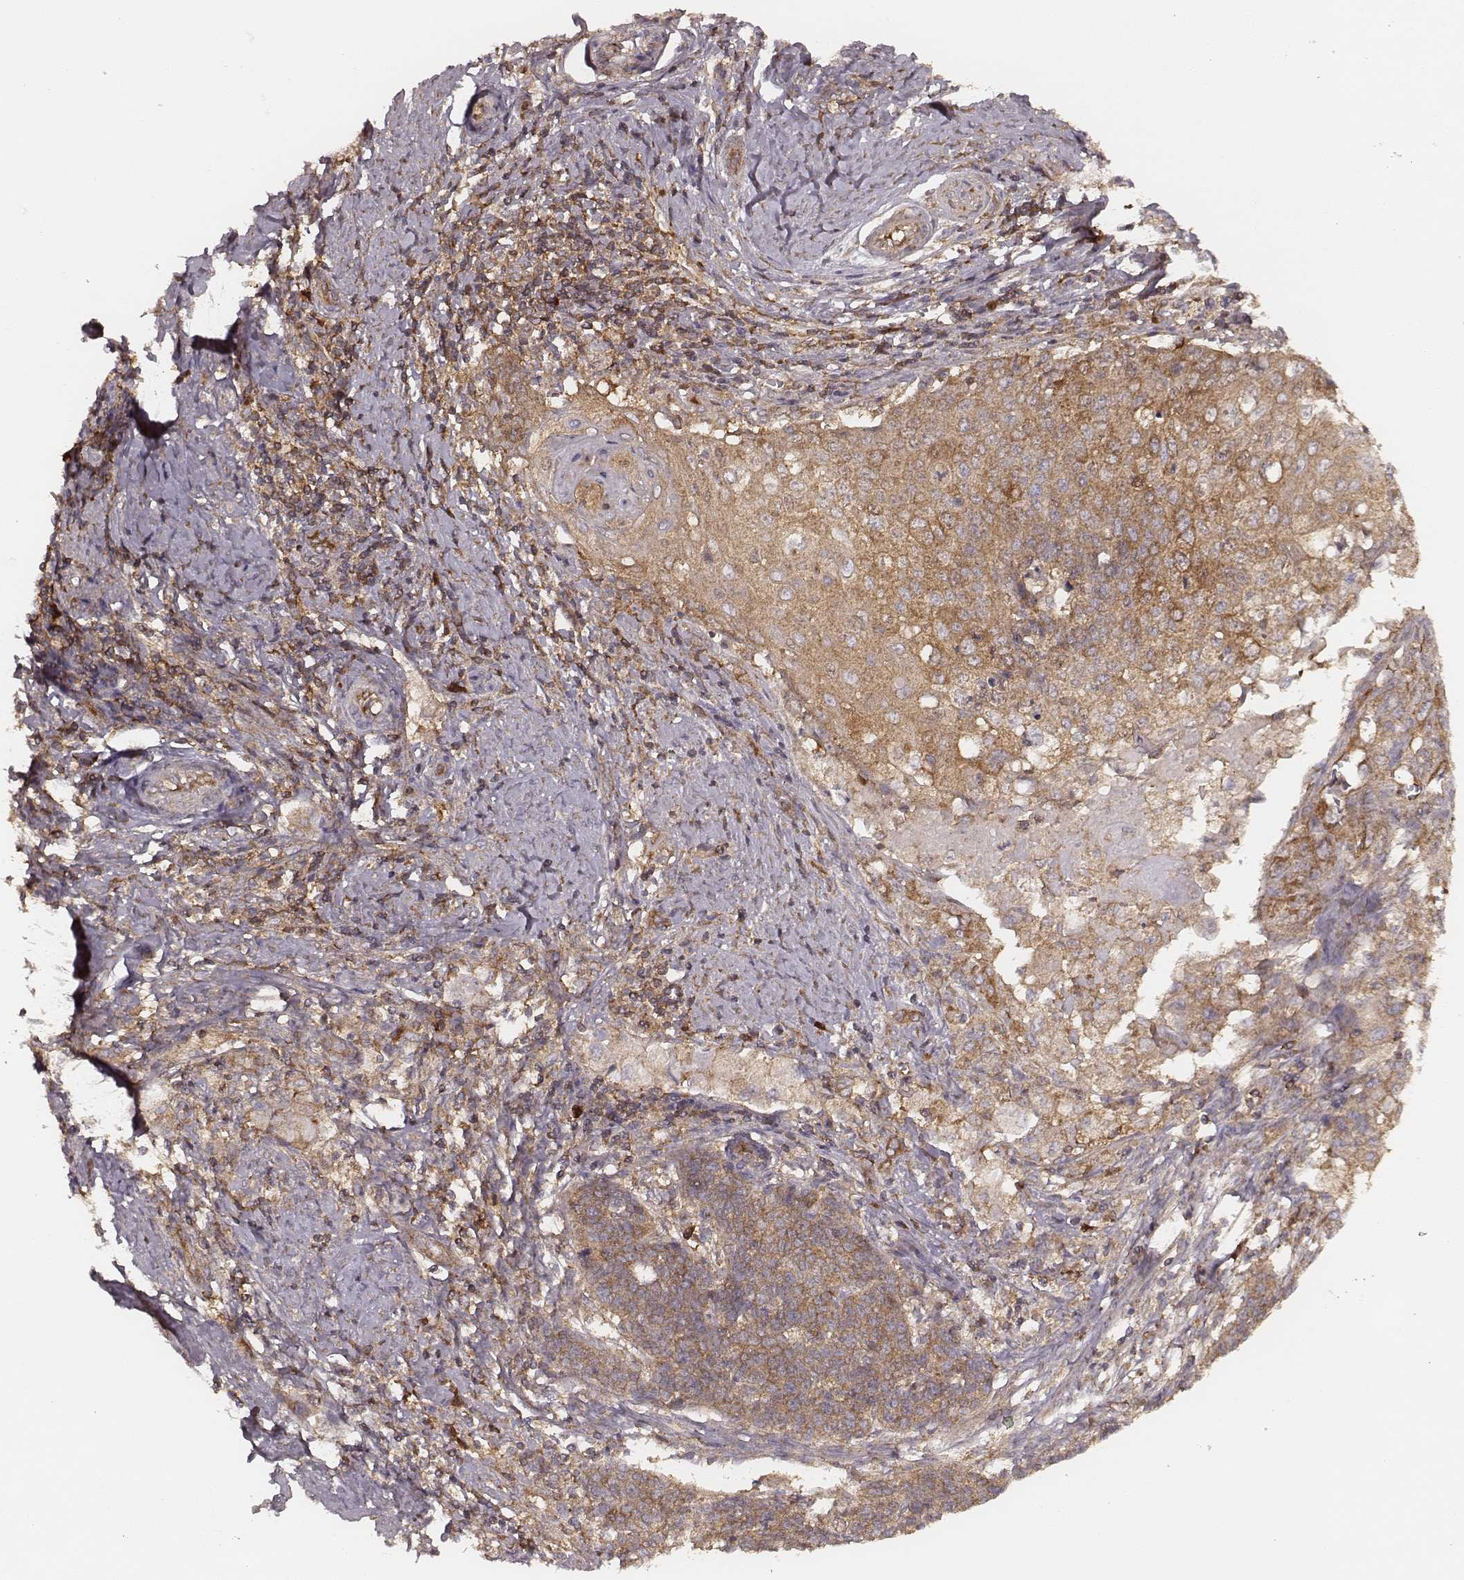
{"staining": {"intensity": "moderate", "quantity": ">75%", "location": "cytoplasmic/membranous"}, "tissue": "cervical cancer", "cell_type": "Tumor cells", "image_type": "cancer", "snomed": [{"axis": "morphology", "description": "Squamous cell carcinoma, NOS"}, {"axis": "topography", "description": "Cervix"}], "caption": "Protein analysis of cervical squamous cell carcinoma tissue displays moderate cytoplasmic/membranous positivity in about >75% of tumor cells.", "gene": "CARS1", "patient": {"sex": "female", "age": 39}}